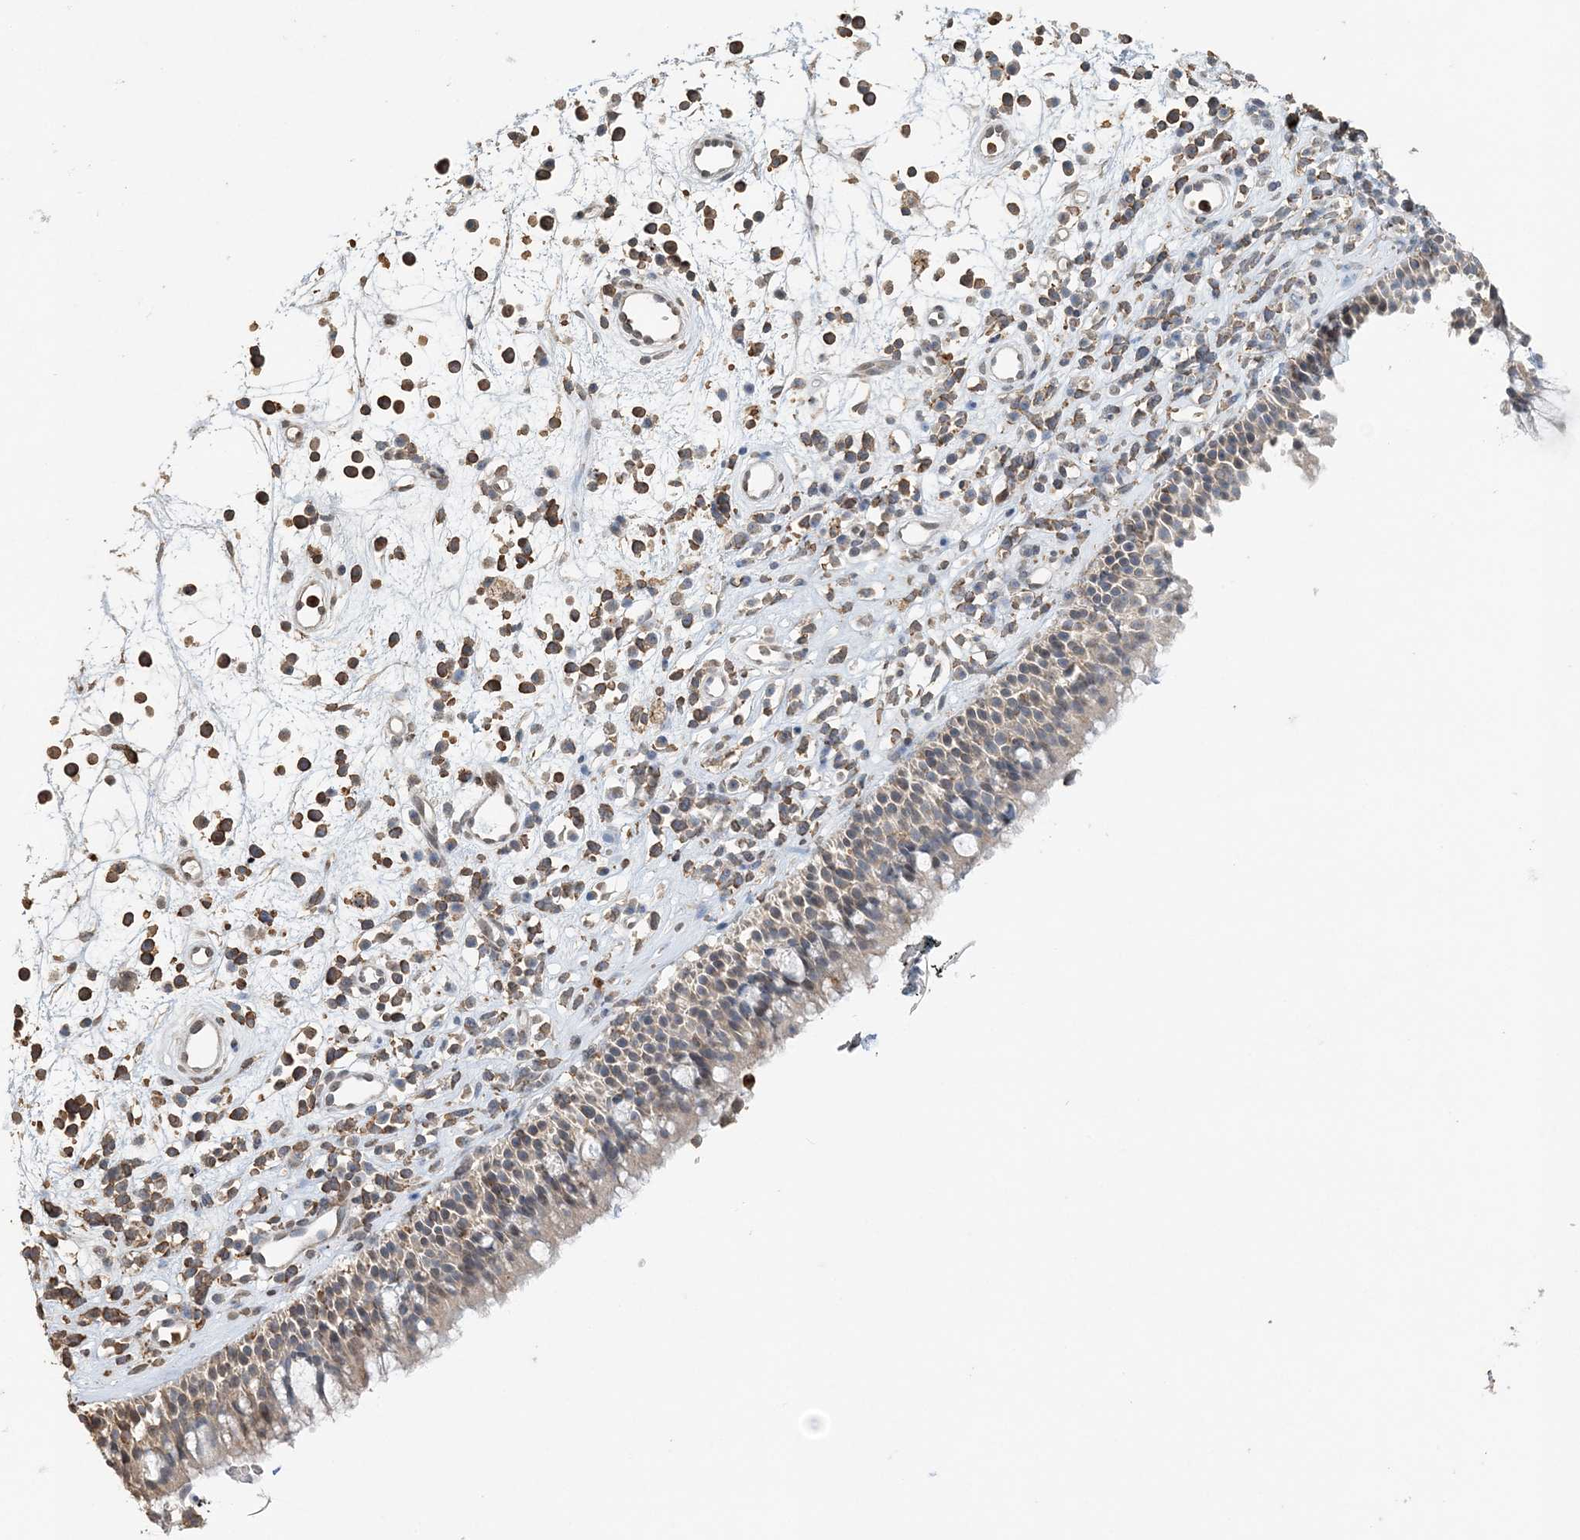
{"staining": {"intensity": "weak", "quantity": "<25%", "location": "cytoplasmic/membranous"}, "tissue": "nasopharynx", "cell_type": "Respiratory epithelial cells", "image_type": "normal", "snomed": [{"axis": "morphology", "description": "Normal tissue, NOS"}, {"axis": "morphology", "description": "Inflammation, NOS"}, {"axis": "morphology", "description": "Malignant melanoma, Metastatic site"}, {"axis": "topography", "description": "Nasopharynx"}], "caption": "An IHC micrograph of normal nasopharynx is shown. There is no staining in respiratory epithelial cells of nasopharynx.", "gene": "FAM110A", "patient": {"sex": "male", "age": 70}}